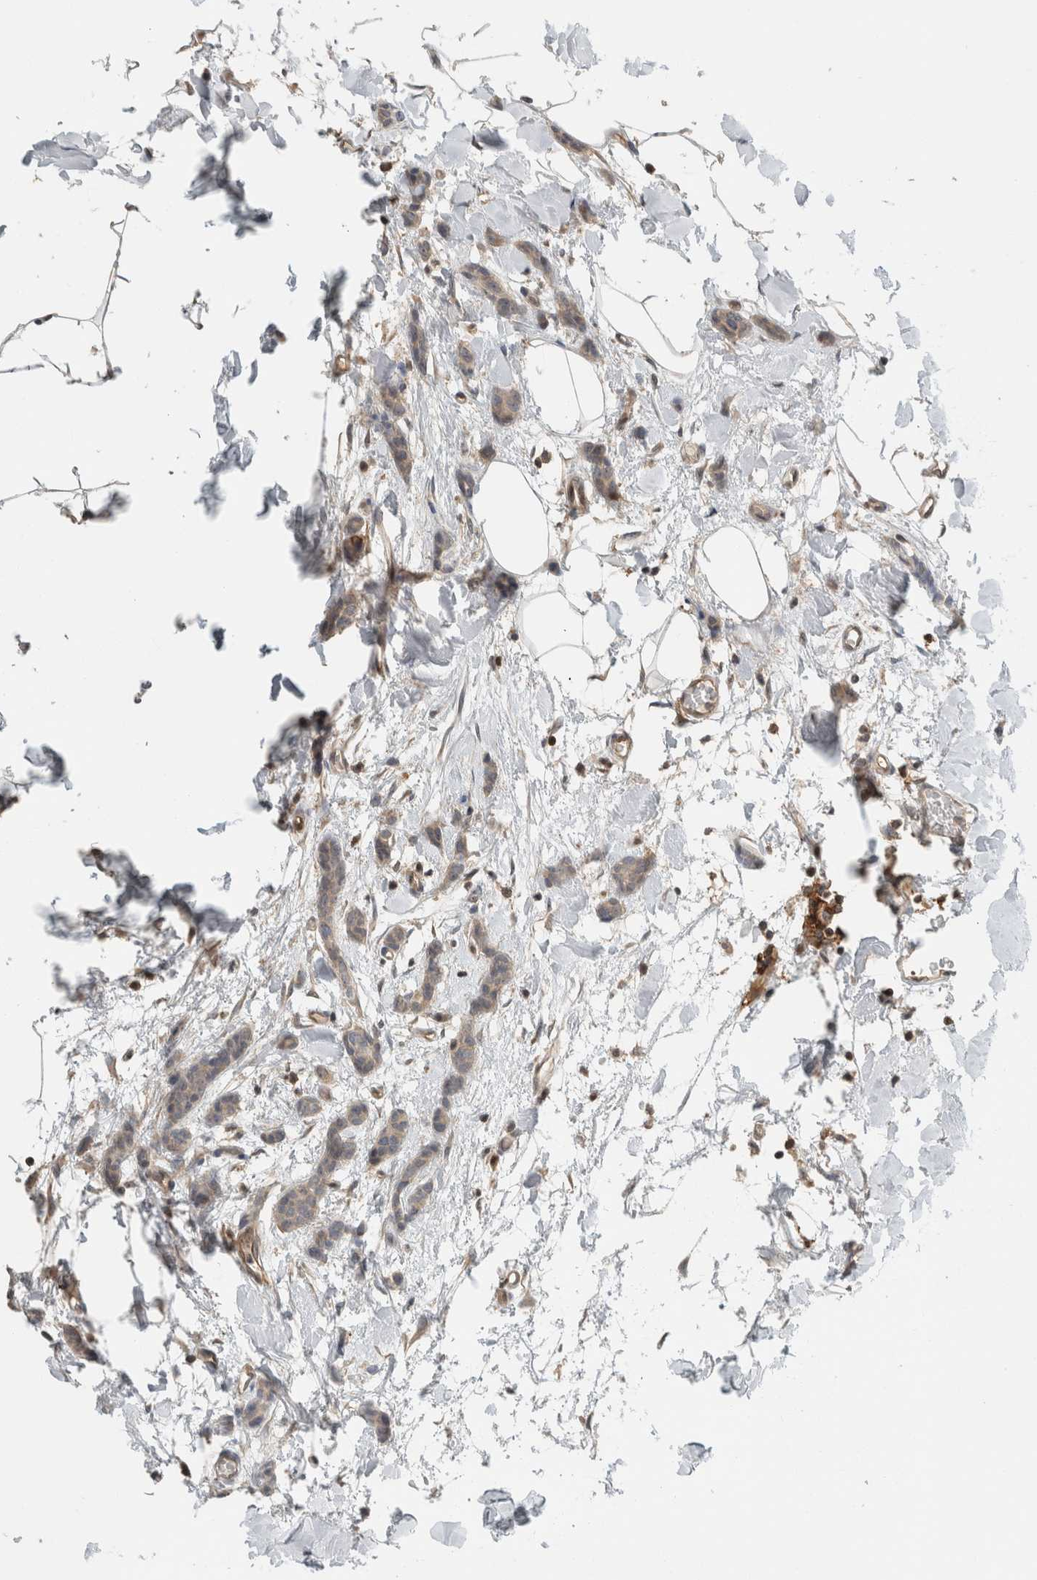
{"staining": {"intensity": "weak", "quantity": "<25%", "location": "cytoplasmic/membranous"}, "tissue": "breast cancer", "cell_type": "Tumor cells", "image_type": "cancer", "snomed": [{"axis": "morphology", "description": "Lobular carcinoma"}, {"axis": "topography", "description": "Skin"}, {"axis": "topography", "description": "Breast"}], "caption": "Immunohistochemistry (IHC) of breast cancer (lobular carcinoma) exhibits no staining in tumor cells.", "gene": "PFDN4", "patient": {"sex": "female", "age": 46}}